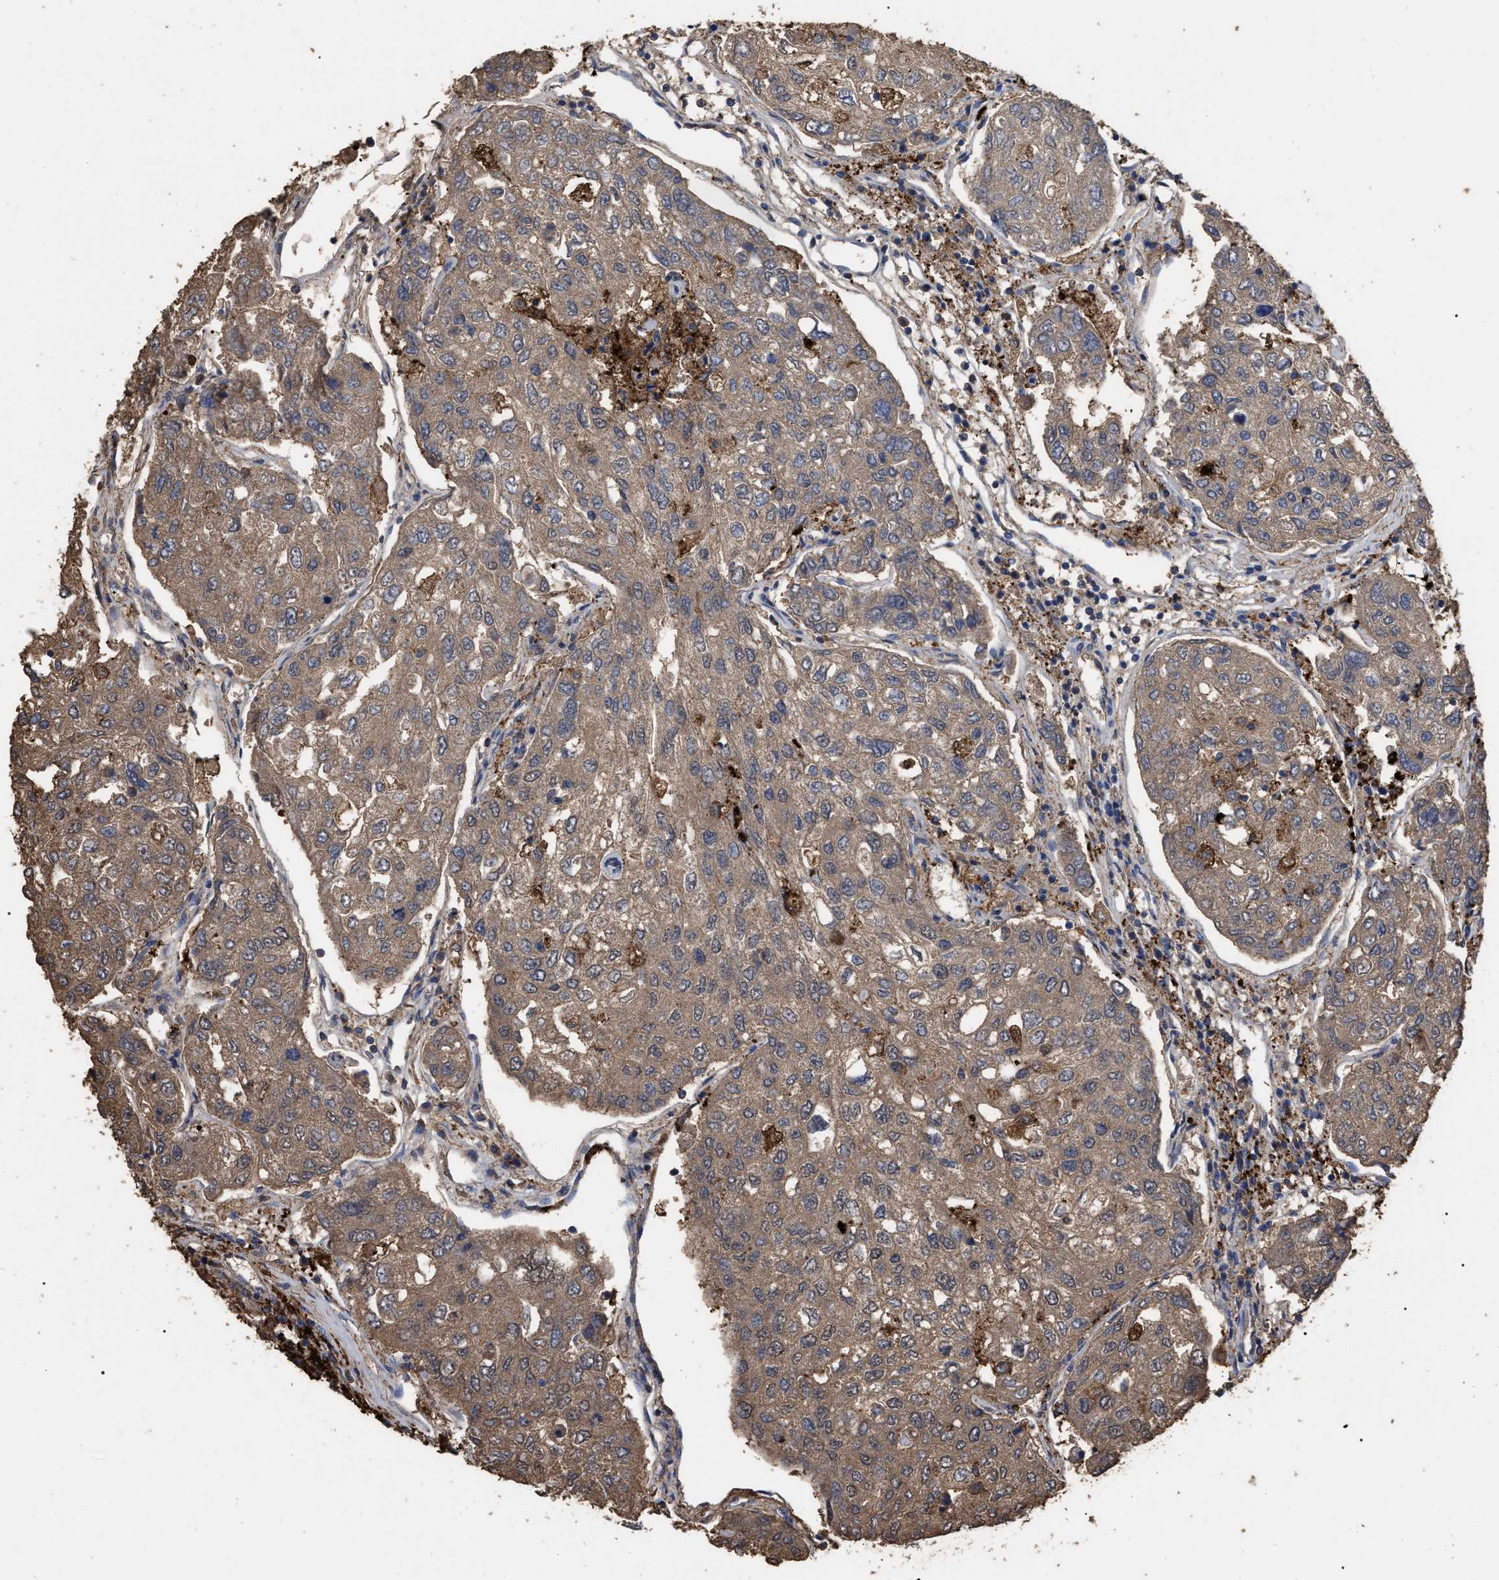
{"staining": {"intensity": "moderate", "quantity": "25%-75%", "location": "cytoplasmic/membranous"}, "tissue": "urothelial cancer", "cell_type": "Tumor cells", "image_type": "cancer", "snomed": [{"axis": "morphology", "description": "Urothelial carcinoma, High grade"}, {"axis": "topography", "description": "Lymph node"}, {"axis": "topography", "description": "Urinary bladder"}], "caption": "Immunohistochemistry of urothelial cancer displays medium levels of moderate cytoplasmic/membranous expression in about 25%-75% of tumor cells.", "gene": "GPR179", "patient": {"sex": "male", "age": 51}}